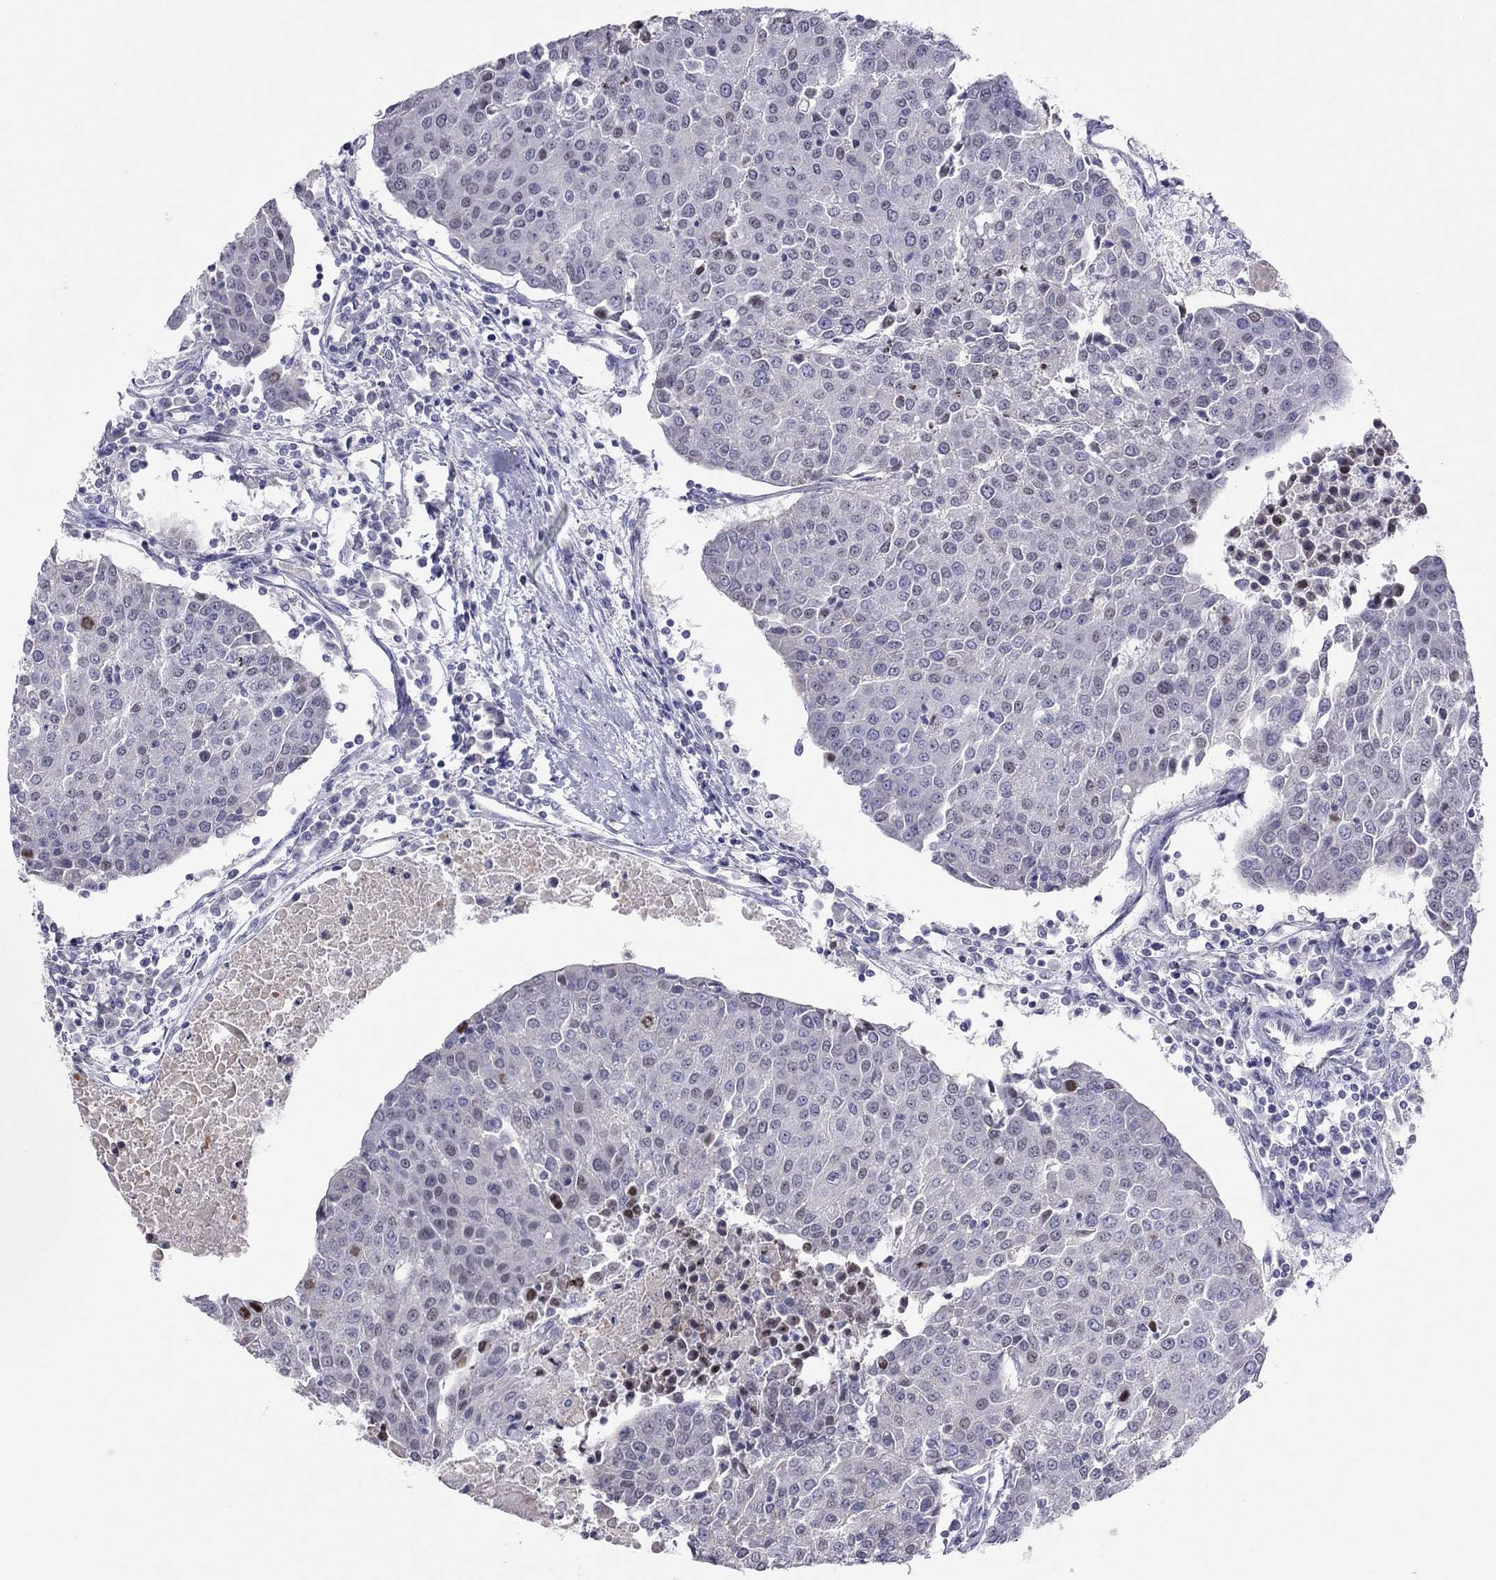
{"staining": {"intensity": "negative", "quantity": "none", "location": "none"}, "tissue": "urothelial cancer", "cell_type": "Tumor cells", "image_type": "cancer", "snomed": [{"axis": "morphology", "description": "Urothelial carcinoma, High grade"}, {"axis": "topography", "description": "Urinary bladder"}], "caption": "This is an immunohistochemistry (IHC) image of human urothelial cancer. There is no expression in tumor cells.", "gene": "JHY", "patient": {"sex": "female", "age": 85}}